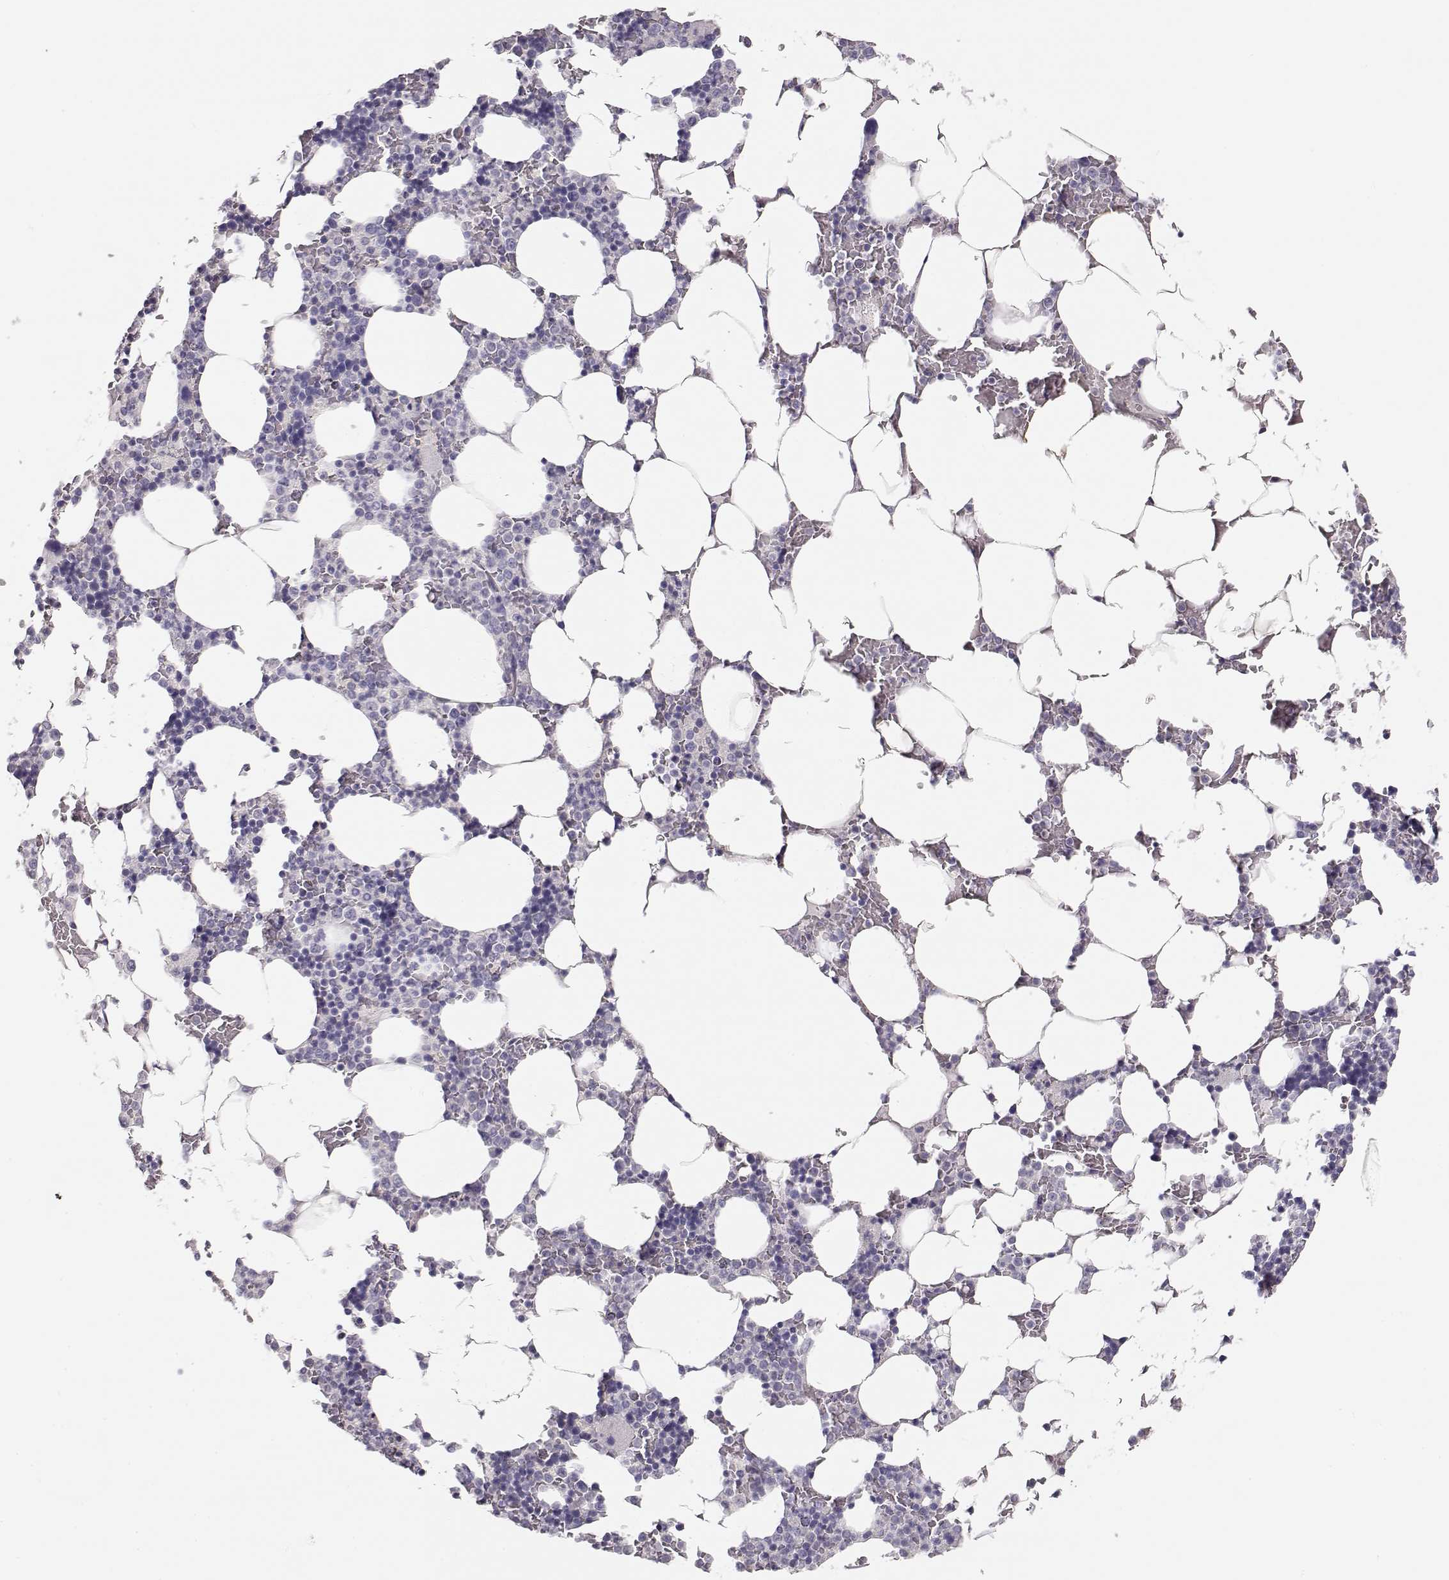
{"staining": {"intensity": "negative", "quantity": "none", "location": "none"}, "tissue": "bone marrow", "cell_type": "Hematopoietic cells", "image_type": "normal", "snomed": [{"axis": "morphology", "description": "Normal tissue, NOS"}, {"axis": "topography", "description": "Bone marrow"}], "caption": "Immunohistochemistry (IHC) of normal human bone marrow reveals no expression in hematopoietic cells.", "gene": "MAGEC1", "patient": {"sex": "male", "age": 51}}